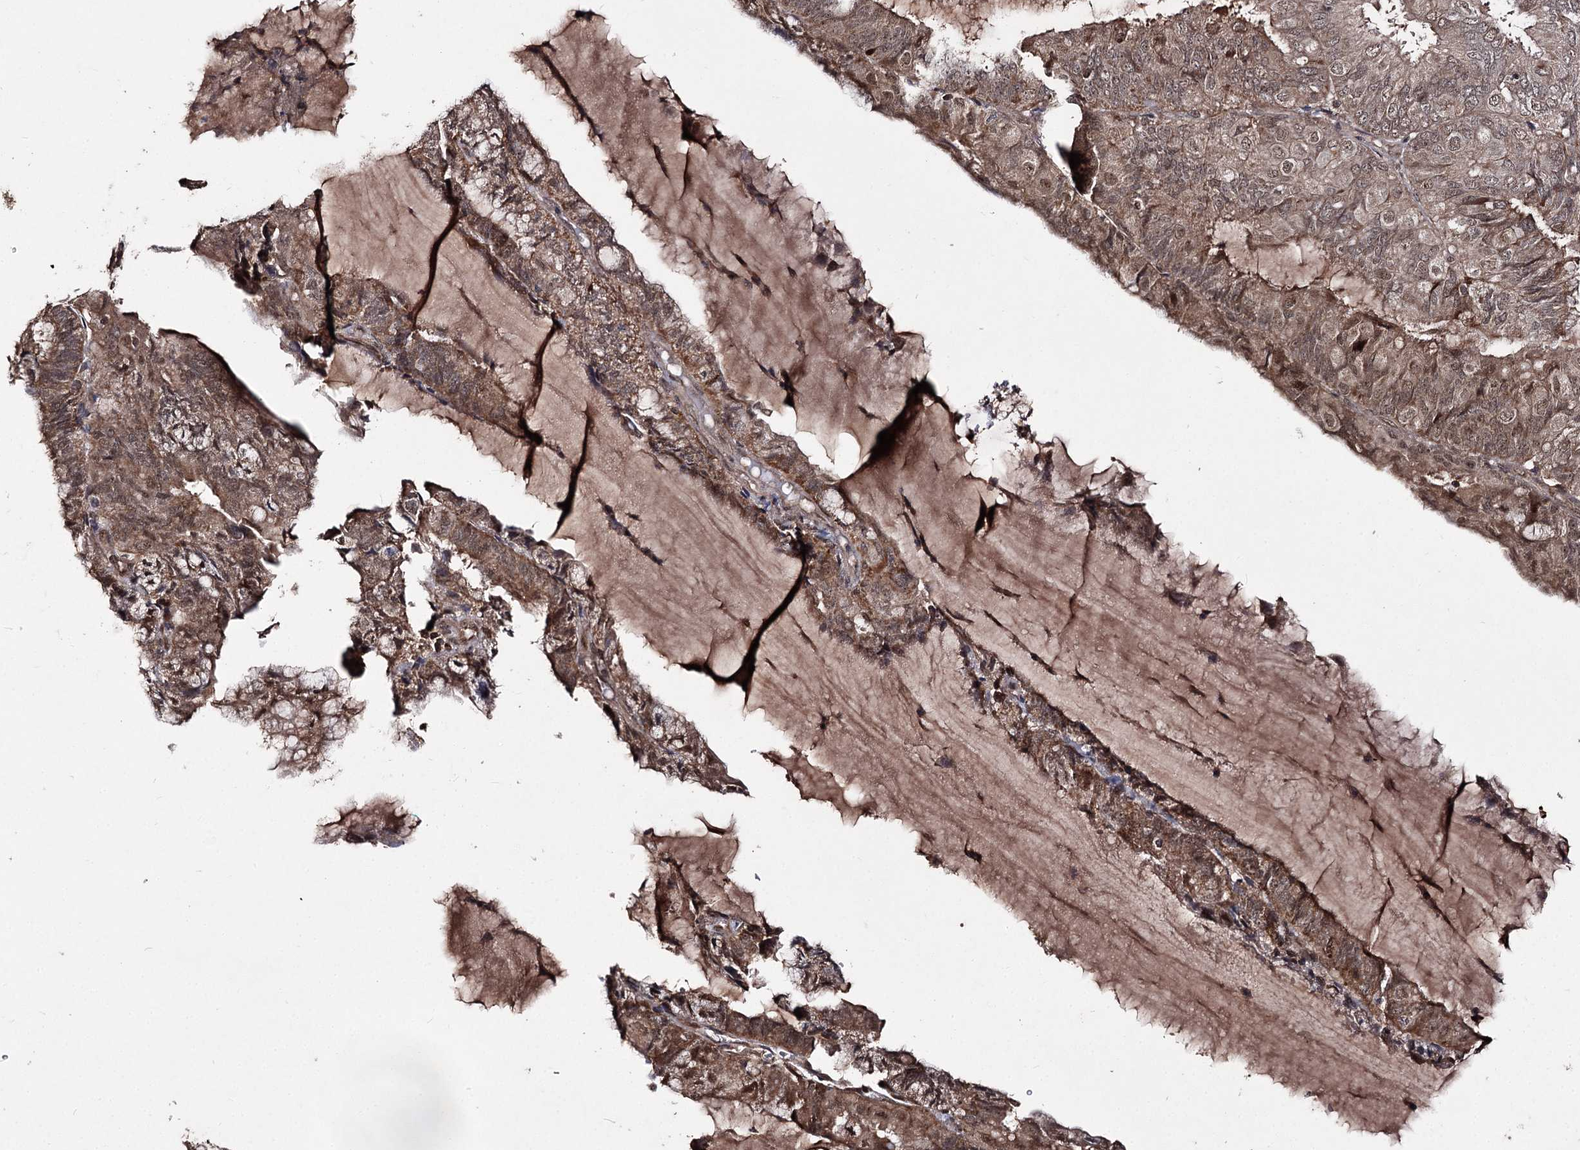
{"staining": {"intensity": "strong", "quantity": ">75%", "location": "cytoplasmic/membranous,nuclear"}, "tissue": "endometrial cancer", "cell_type": "Tumor cells", "image_type": "cancer", "snomed": [{"axis": "morphology", "description": "Adenocarcinoma, NOS"}, {"axis": "topography", "description": "Endometrium"}], "caption": "DAB (3,3'-diaminobenzidine) immunohistochemical staining of human adenocarcinoma (endometrial) displays strong cytoplasmic/membranous and nuclear protein positivity in approximately >75% of tumor cells.", "gene": "FAM53B", "patient": {"sex": "female", "age": 81}}